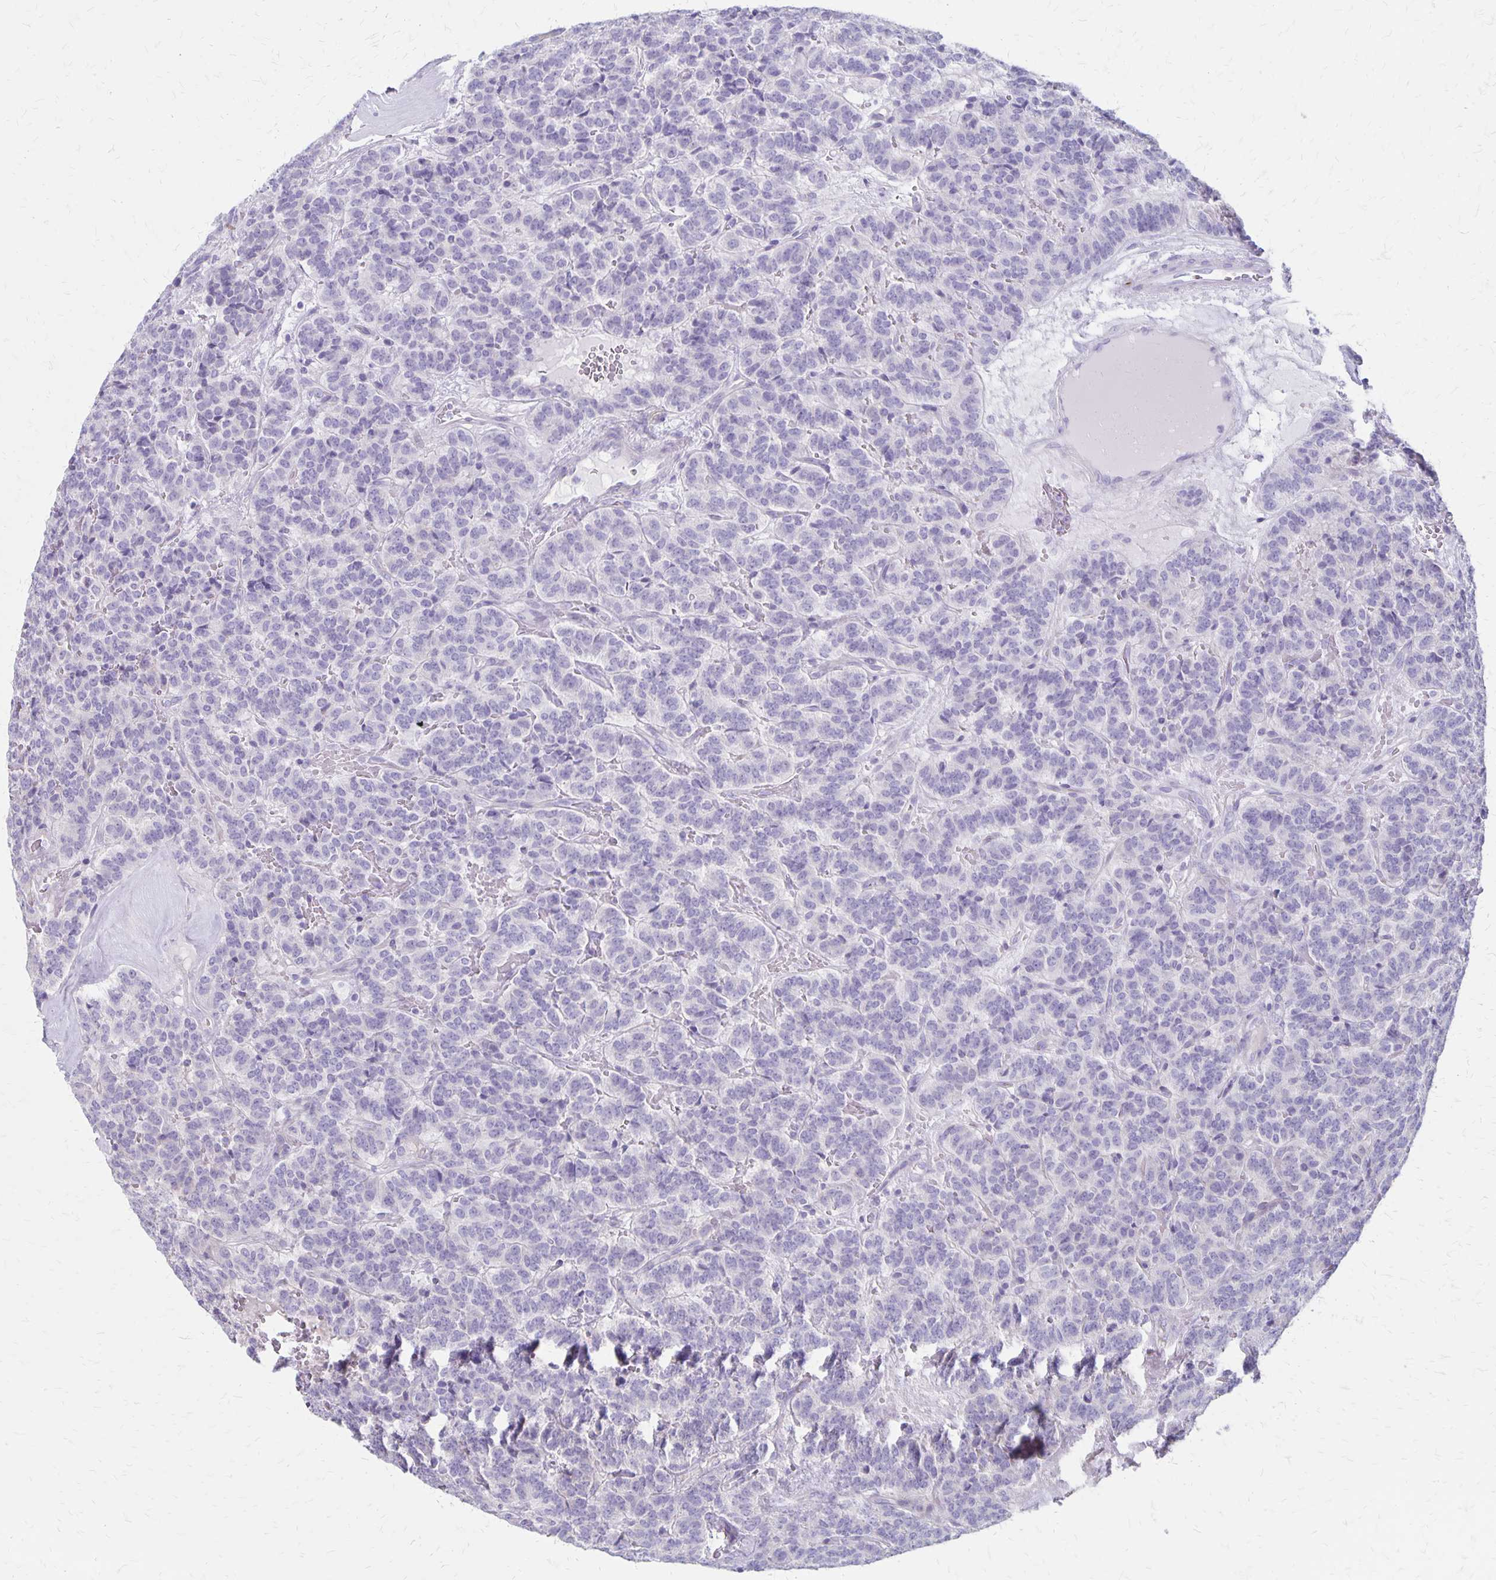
{"staining": {"intensity": "negative", "quantity": "none", "location": "none"}, "tissue": "carcinoid", "cell_type": "Tumor cells", "image_type": "cancer", "snomed": [{"axis": "morphology", "description": "Carcinoid, malignant, NOS"}, {"axis": "topography", "description": "Pancreas"}], "caption": "IHC image of human carcinoid stained for a protein (brown), which exhibits no positivity in tumor cells.", "gene": "HOMER1", "patient": {"sex": "male", "age": 36}}